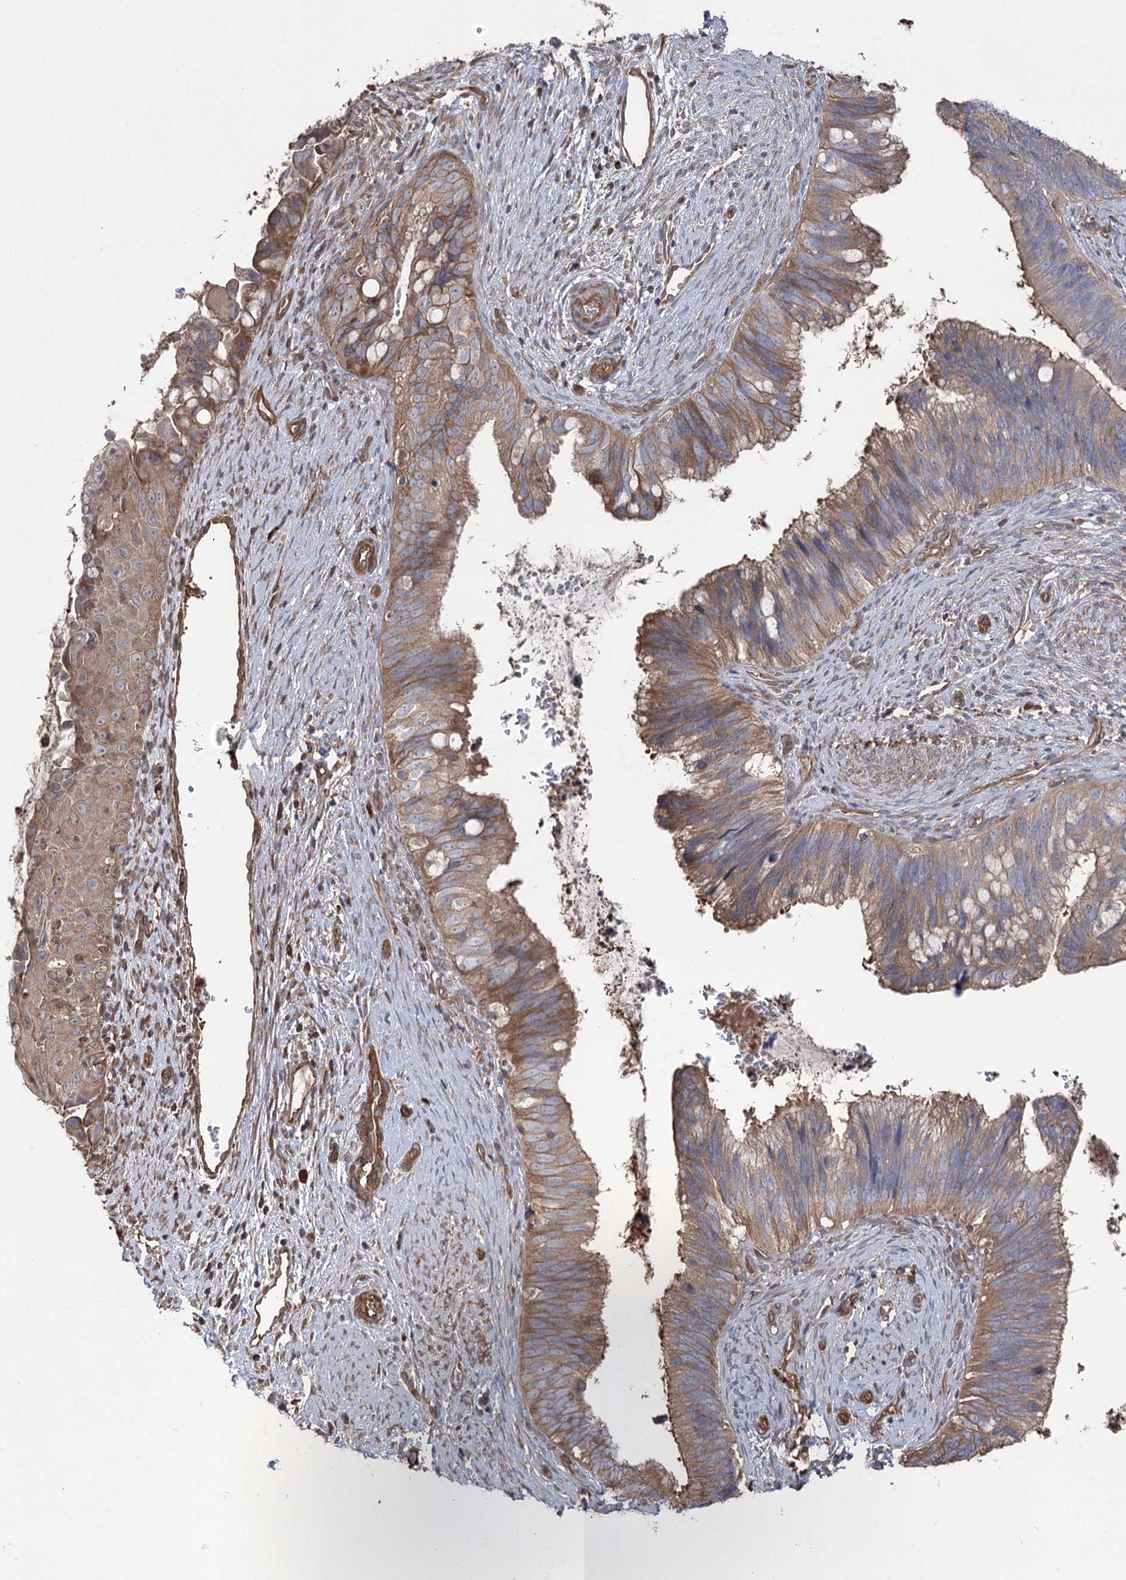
{"staining": {"intensity": "moderate", "quantity": ">75%", "location": "cytoplasmic/membranous"}, "tissue": "cervical cancer", "cell_type": "Tumor cells", "image_type": "cancer", "snomed": [{"axis": "morphology", "description": "Adenocarcinoma, NOS"}, {"axis": "topography", "description": "Cervix"}], "caption": "Immunohistochemistry of cervical cancer (adenocarcinoma) displays medium levels of moderate cytoplasmic/membranous staining in approximately >75% of tumor cells. (Brightfield microscopy of DAB IHC at high magnification).", "gene": "LARS2", "patient": {"sex": "female", "age": 42}}